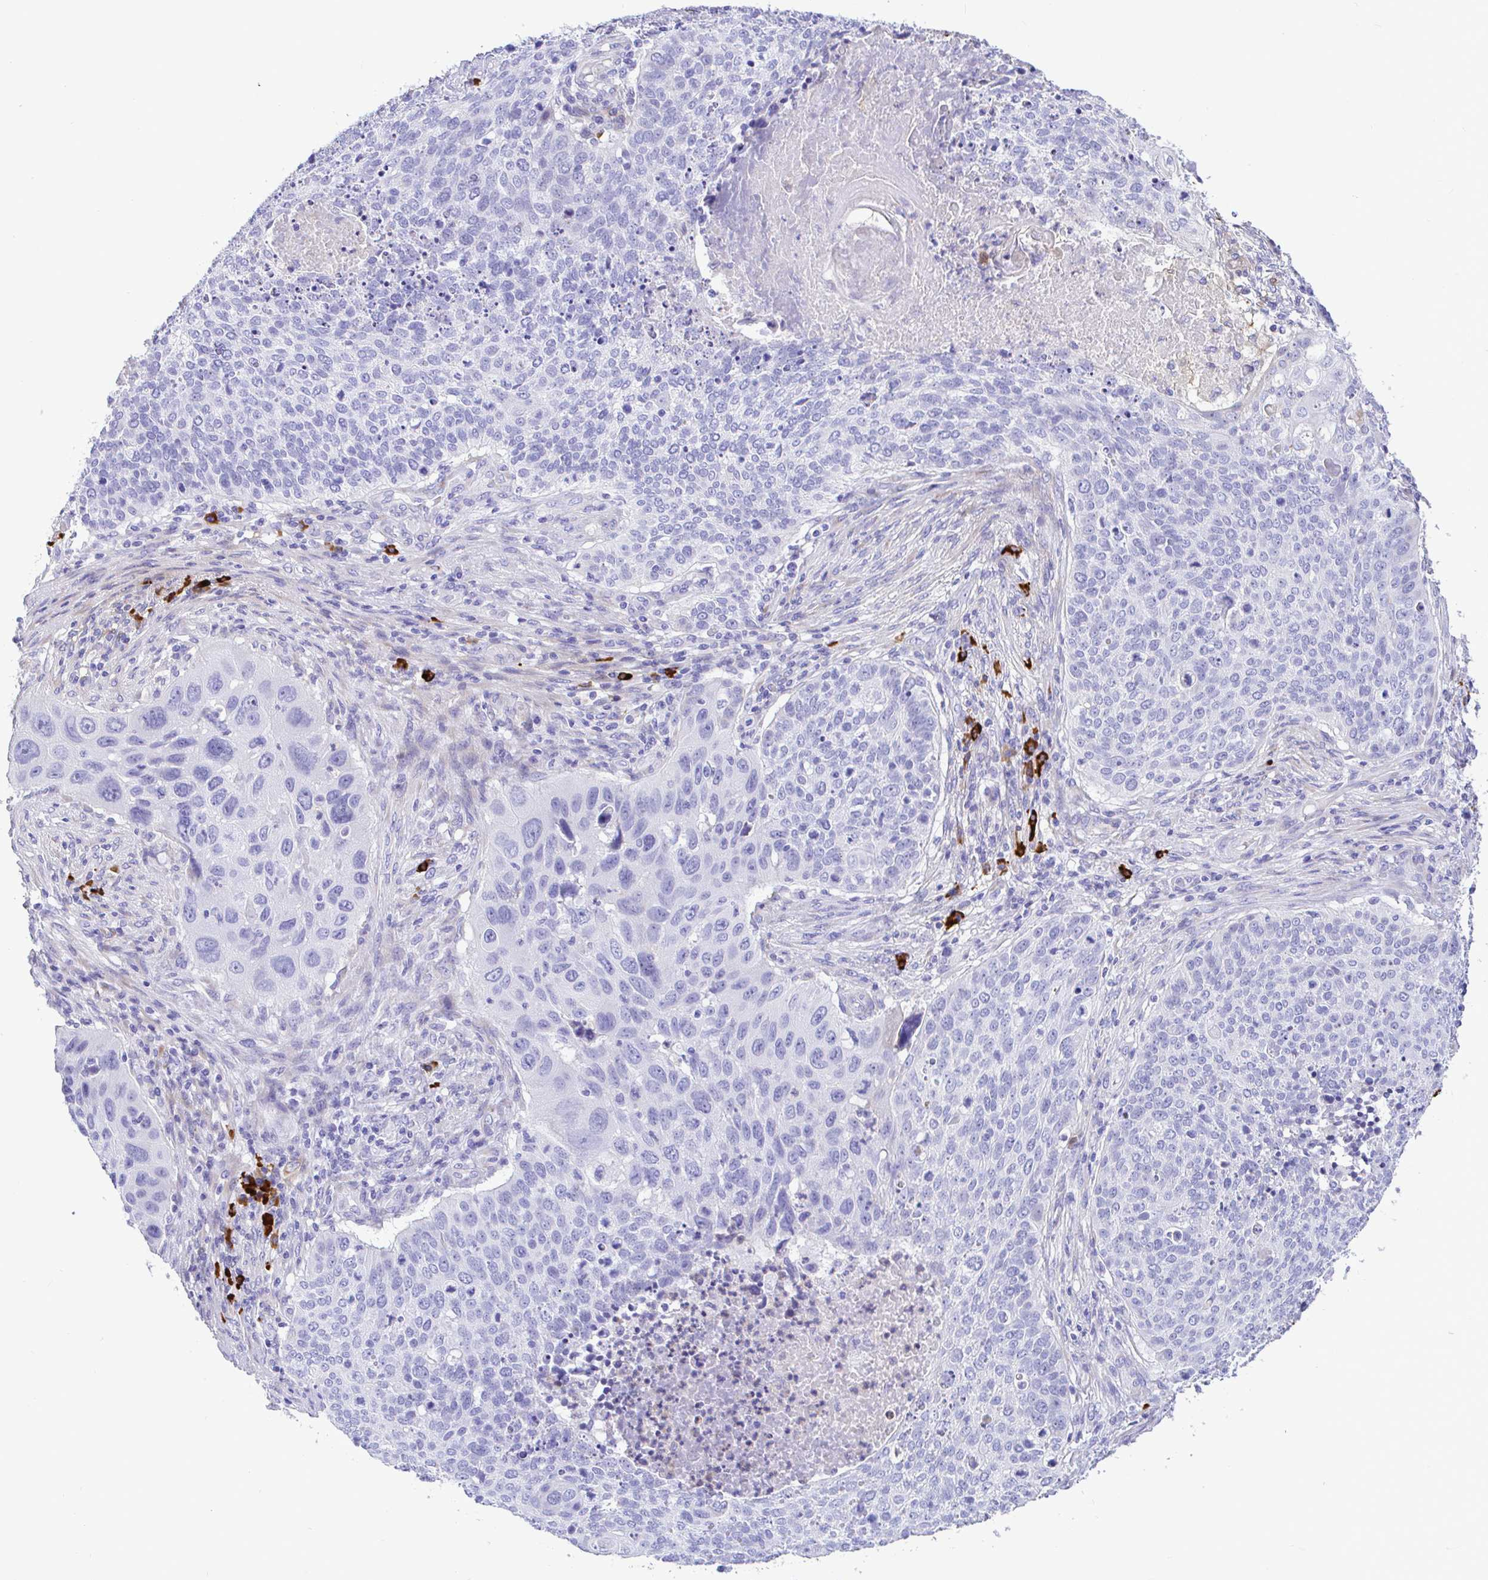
{"staining": {"intensity": "negative", "quantity": "none", "location": "none"}, "tissue": "lung cancer", "cell_type": "Tumor cells", "image_type": "cancer", "snomed": [{"axis": "morphology", "description": "Squamous cell carcinoma, NOS"}, {"axis": "topography", "description": "Lung"}], "caption": "A high-resolution image shows immunohistochemistry staining of squamous cell carcinoma (lung), which demonstrates no significant staining in tumor cells.", "gene": "CCDC62", "patient": {"sex": "male", "age": 63}}